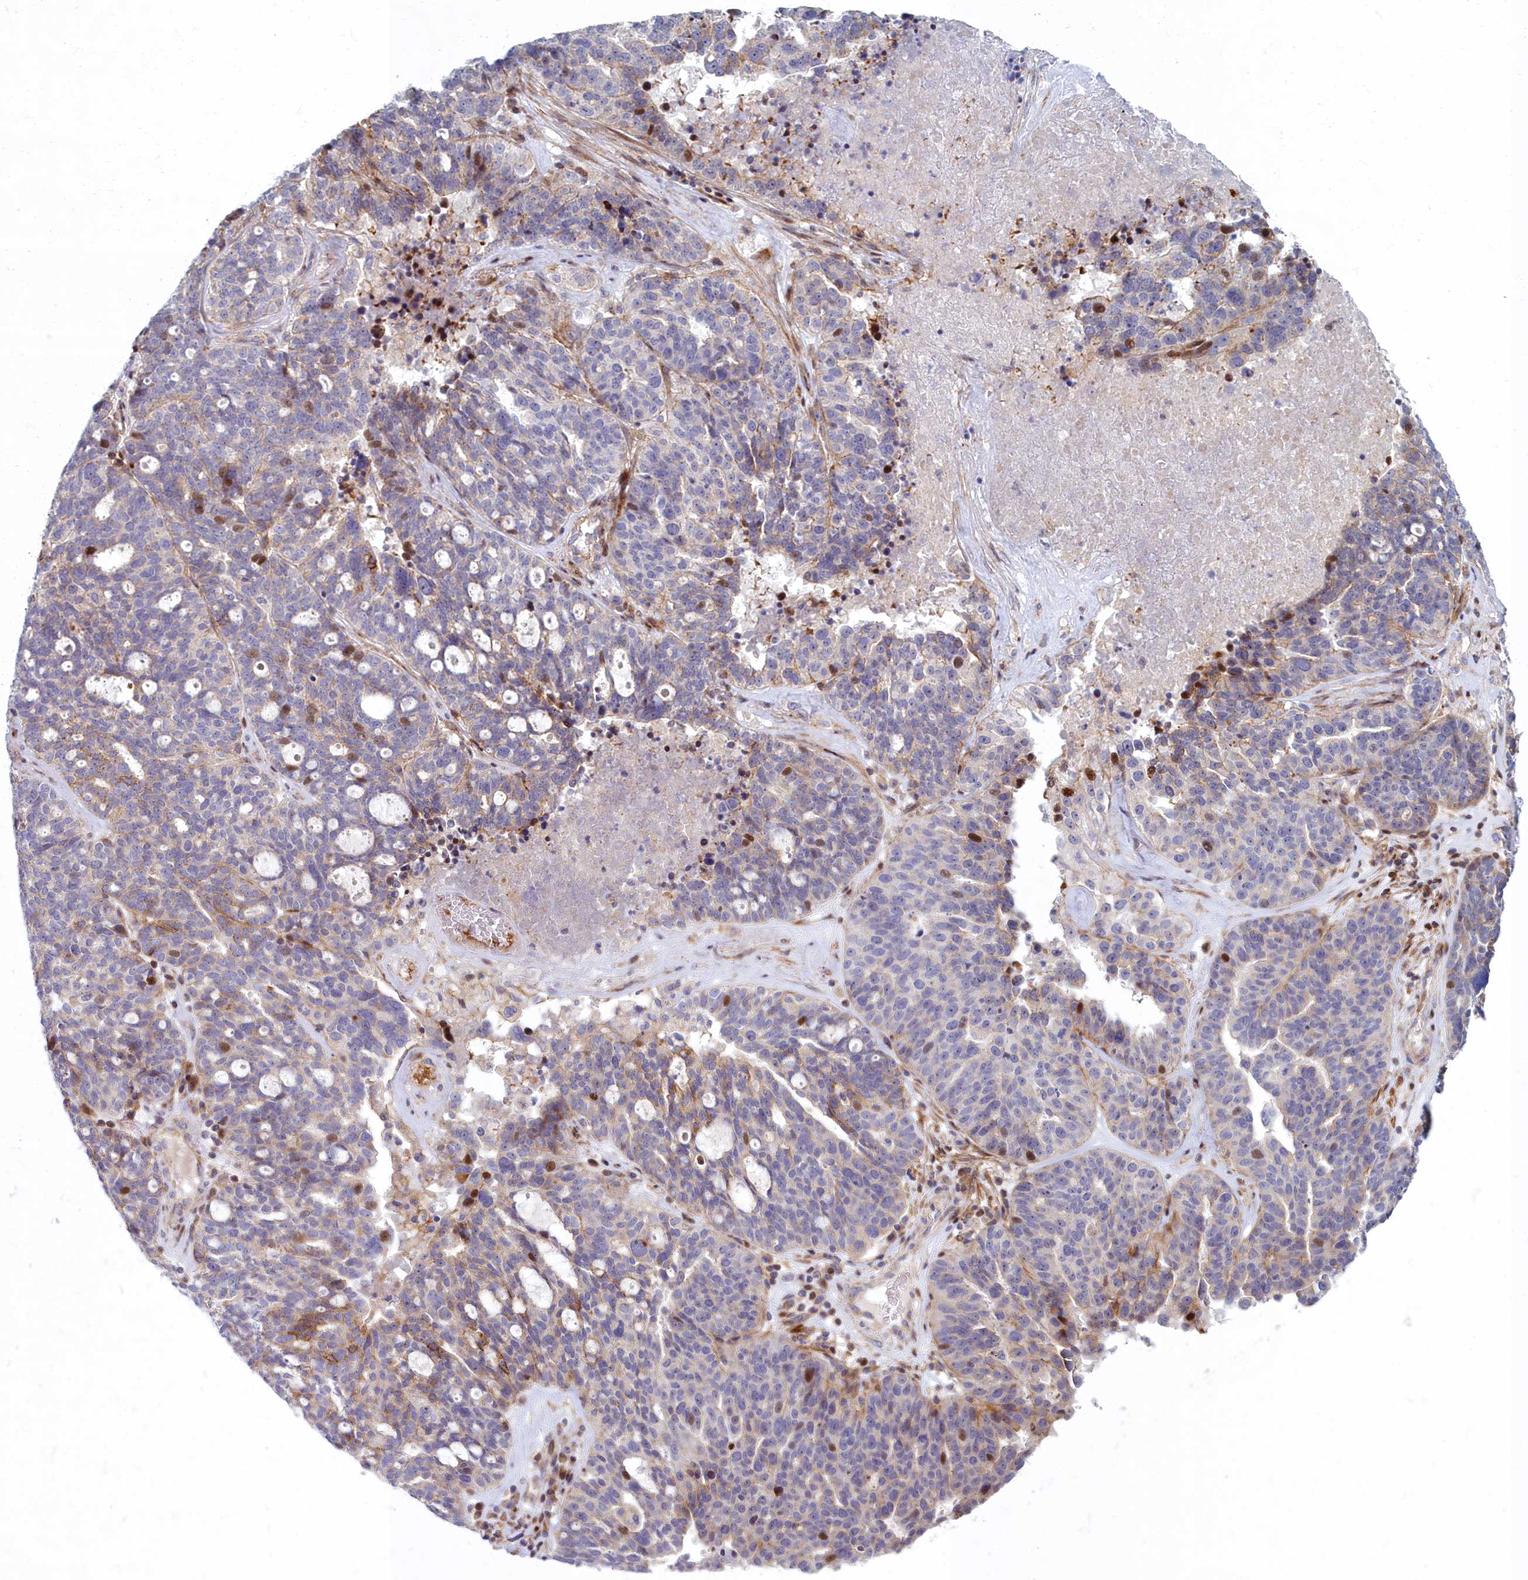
{"staining": {"intensity": "moderate", "quantity": "<25%", "location": "nuclear"}, "tissue": "ovarian cancer", "cell_type": "Tumor cells", "image_type": "cancer", "snomed": [{"axis": "morphology", "description": "Cystadenocarcinoma, serous, NOS"}, {"axis": "topography", "description": "Ovary"}], "caption": "Immunohistochemistry (IHC) staining of serous cystadenocarcinoma (ovarian), which demonstrates low levels of moderate nuclear expression in about <25% of tumor cells indicating moderate nuclear protein positivity. The staining was performed using DAB (3,3'-diaminobenzidine) (brown) for protein detection and nuclei were counterstained in hematoxylin (blue).", "gene": "C15orf40", "patient": {"sex": "female", "age": 59}}